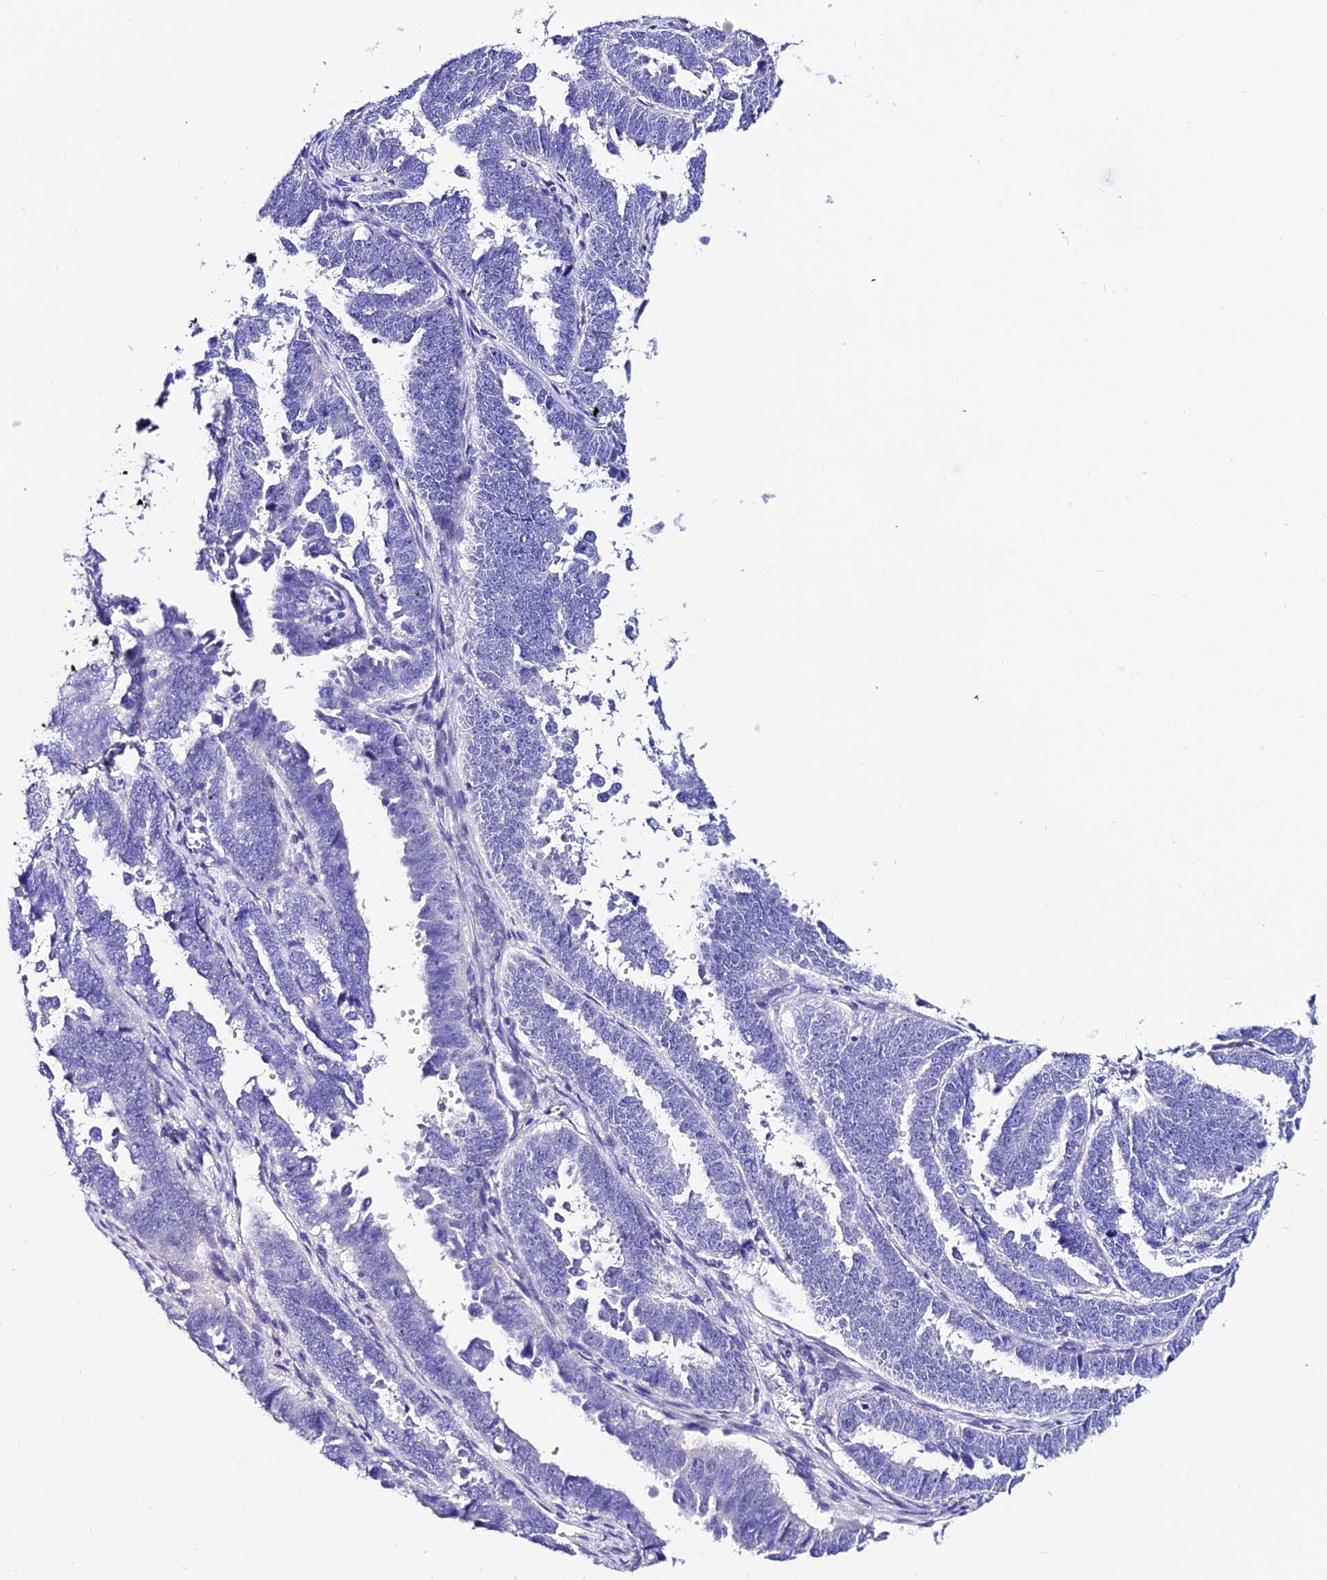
{"staining": {"intensity": "negative", "quantity": "none", "location": "none"}, "tissue": "endometrial cancer", "cell_type": "Tumor cells", "image_type": "cancer", "snomed": [{"axis": "morphology", "description": "Adenocarcinoma, NOS"}, {"axis": "topography", "description": "Endometrium"}], "caption": "This histopathology image is of endometrial adenocarcinoma stained with immunohistochemistry to label a protein in brown with the nuclei are counter-stained blue. There is no positivity in tumor cells.", "gene": "DEFB106A", "patient": {"sex": "female", "age": 75}}